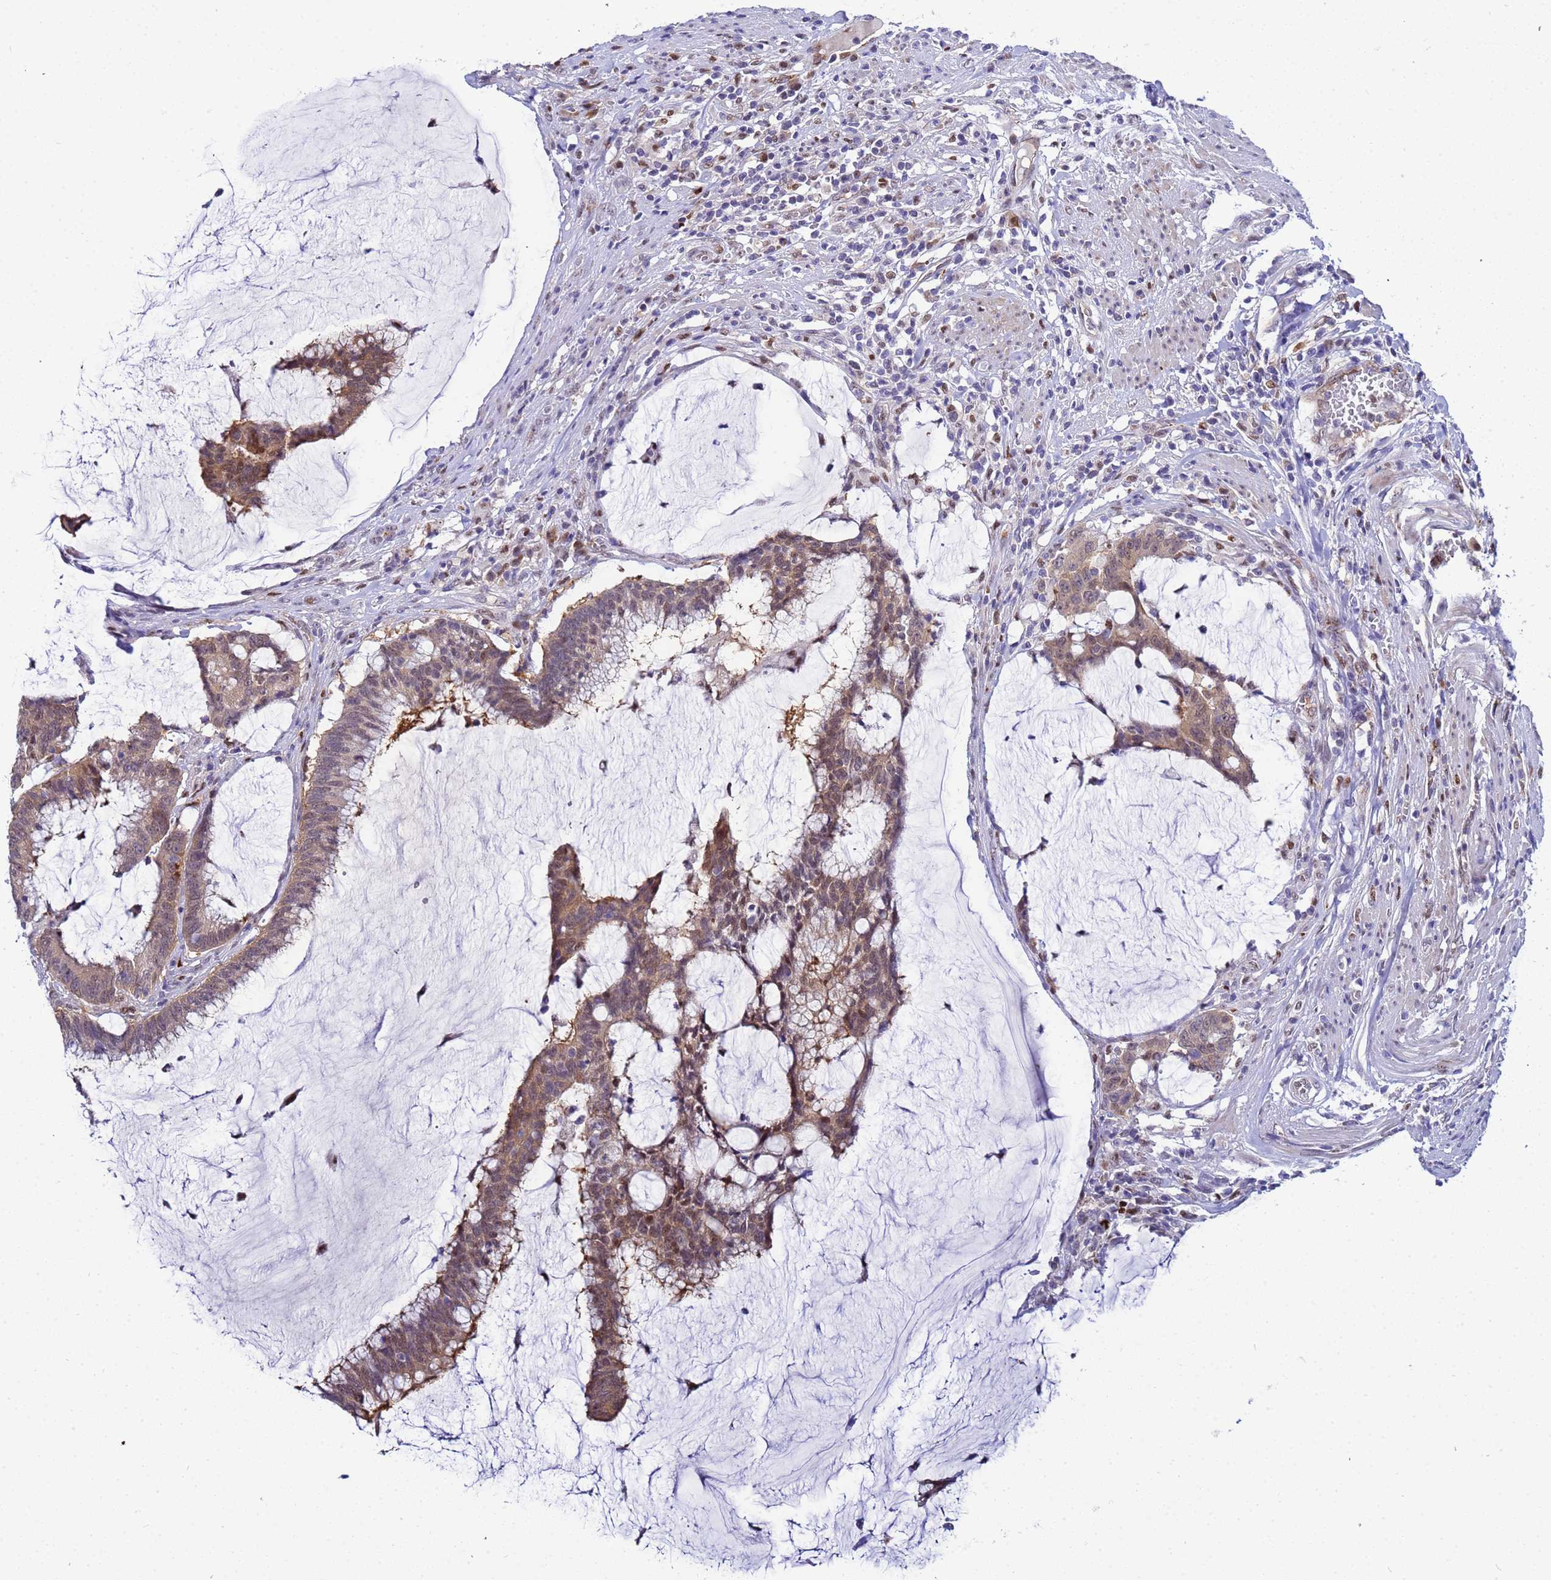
{"staining": {"intensity": "moderate", "quantity": "25%-75%", "location": "cytoplasmic/membranous,nuclear"}, "tissue": "colorectal cancer", "cell_type": "Tumor cells", "image_type": "cancer", "snomed": [{"axis": "morphology", "description": "Adenocarcinoma, NOS"}, {"axis": "topography", "description": "Rectum"}], "caption": "Tumor cells display medium levels of moderate cytoplasmic/membranous and nuclear staining in approximately 25%-75% of cells in colorectal cancer (adenocarcinoma).", "gene": "SLC25A37", "patient": {"sex": "female", "age": 77}}